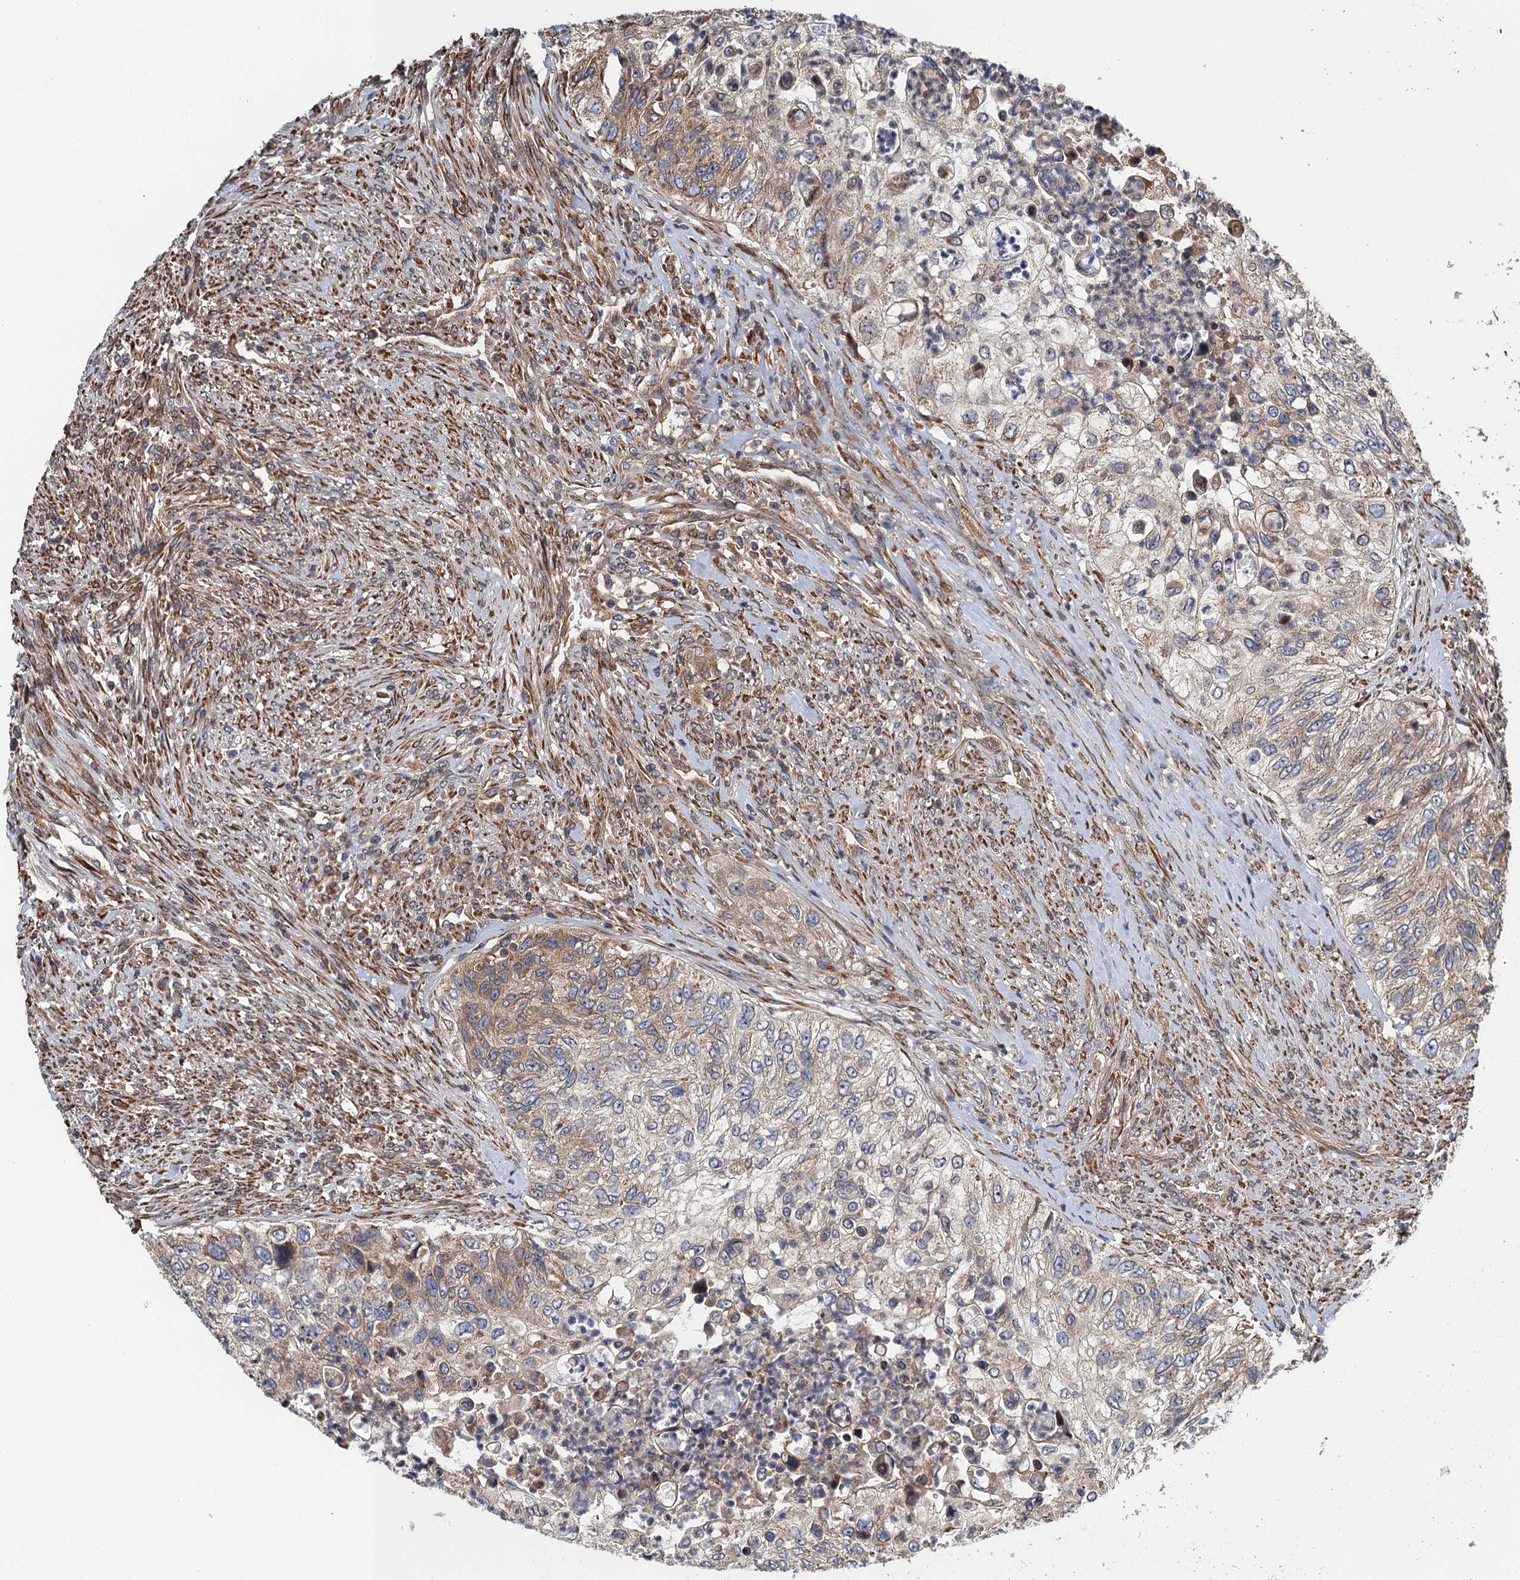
{"staining": {"intensity": "weak", "quantity": "<25%", "location": "cytoplasmic/membranous"}, "tissue": "urothelial cancer", "cell_type": "Tumor cells", "image_type": "cancer", "snomed": [{"axis": "morphology", "description": "Urothelial carcinoma, High grade"}, {"axis": "topography", "description": "Urinary bladder"}], "caption": "The immunohistochemistry histopathology image has no significant positivity in tumor cells of urothelial carcinoma (high-grade) tissue. (DAB (3,3'-diaminobenzidine) IHC with hematoxylin counter stain).", "gene": "MDM1", "patient": {"sex": "female", "age": 60}}